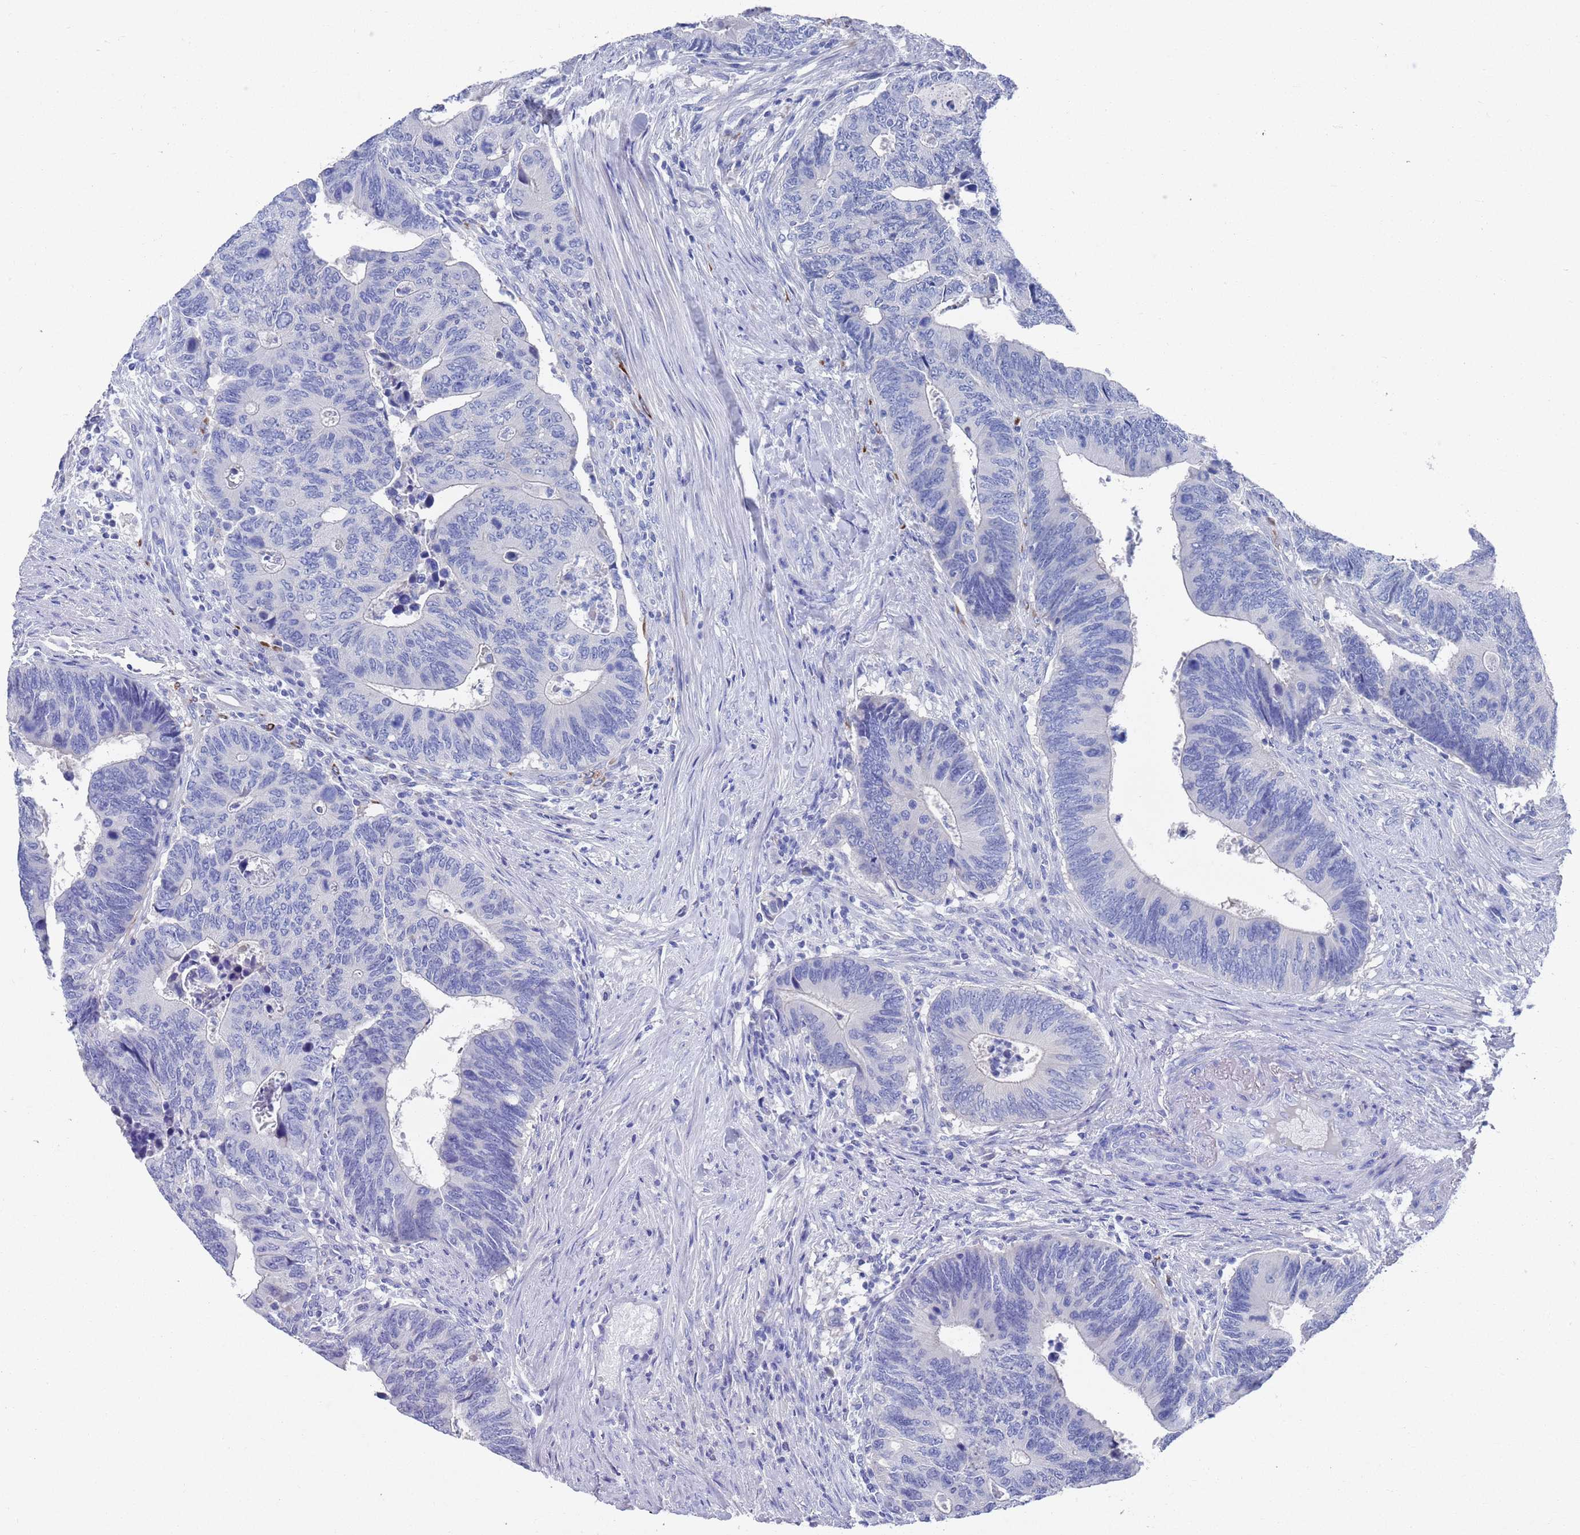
{"staining": {"intensity": "negative", "quantity": "none", "location": "none"}, "tissue": "colorectal cancer", "cell_type": "Tumor cells", "image_type": "cancer", "snomed": [{"axis": "morphology", "description": "Adenocarcinoma, NOS"}, {"axis": "topography", "description": "Colon"}], "caption": "Image shows no significant protein positivity in tumor cells of colorectal cancer.", "gene": "MTMR2", "patient": {"sex": "male", "age": 87}}